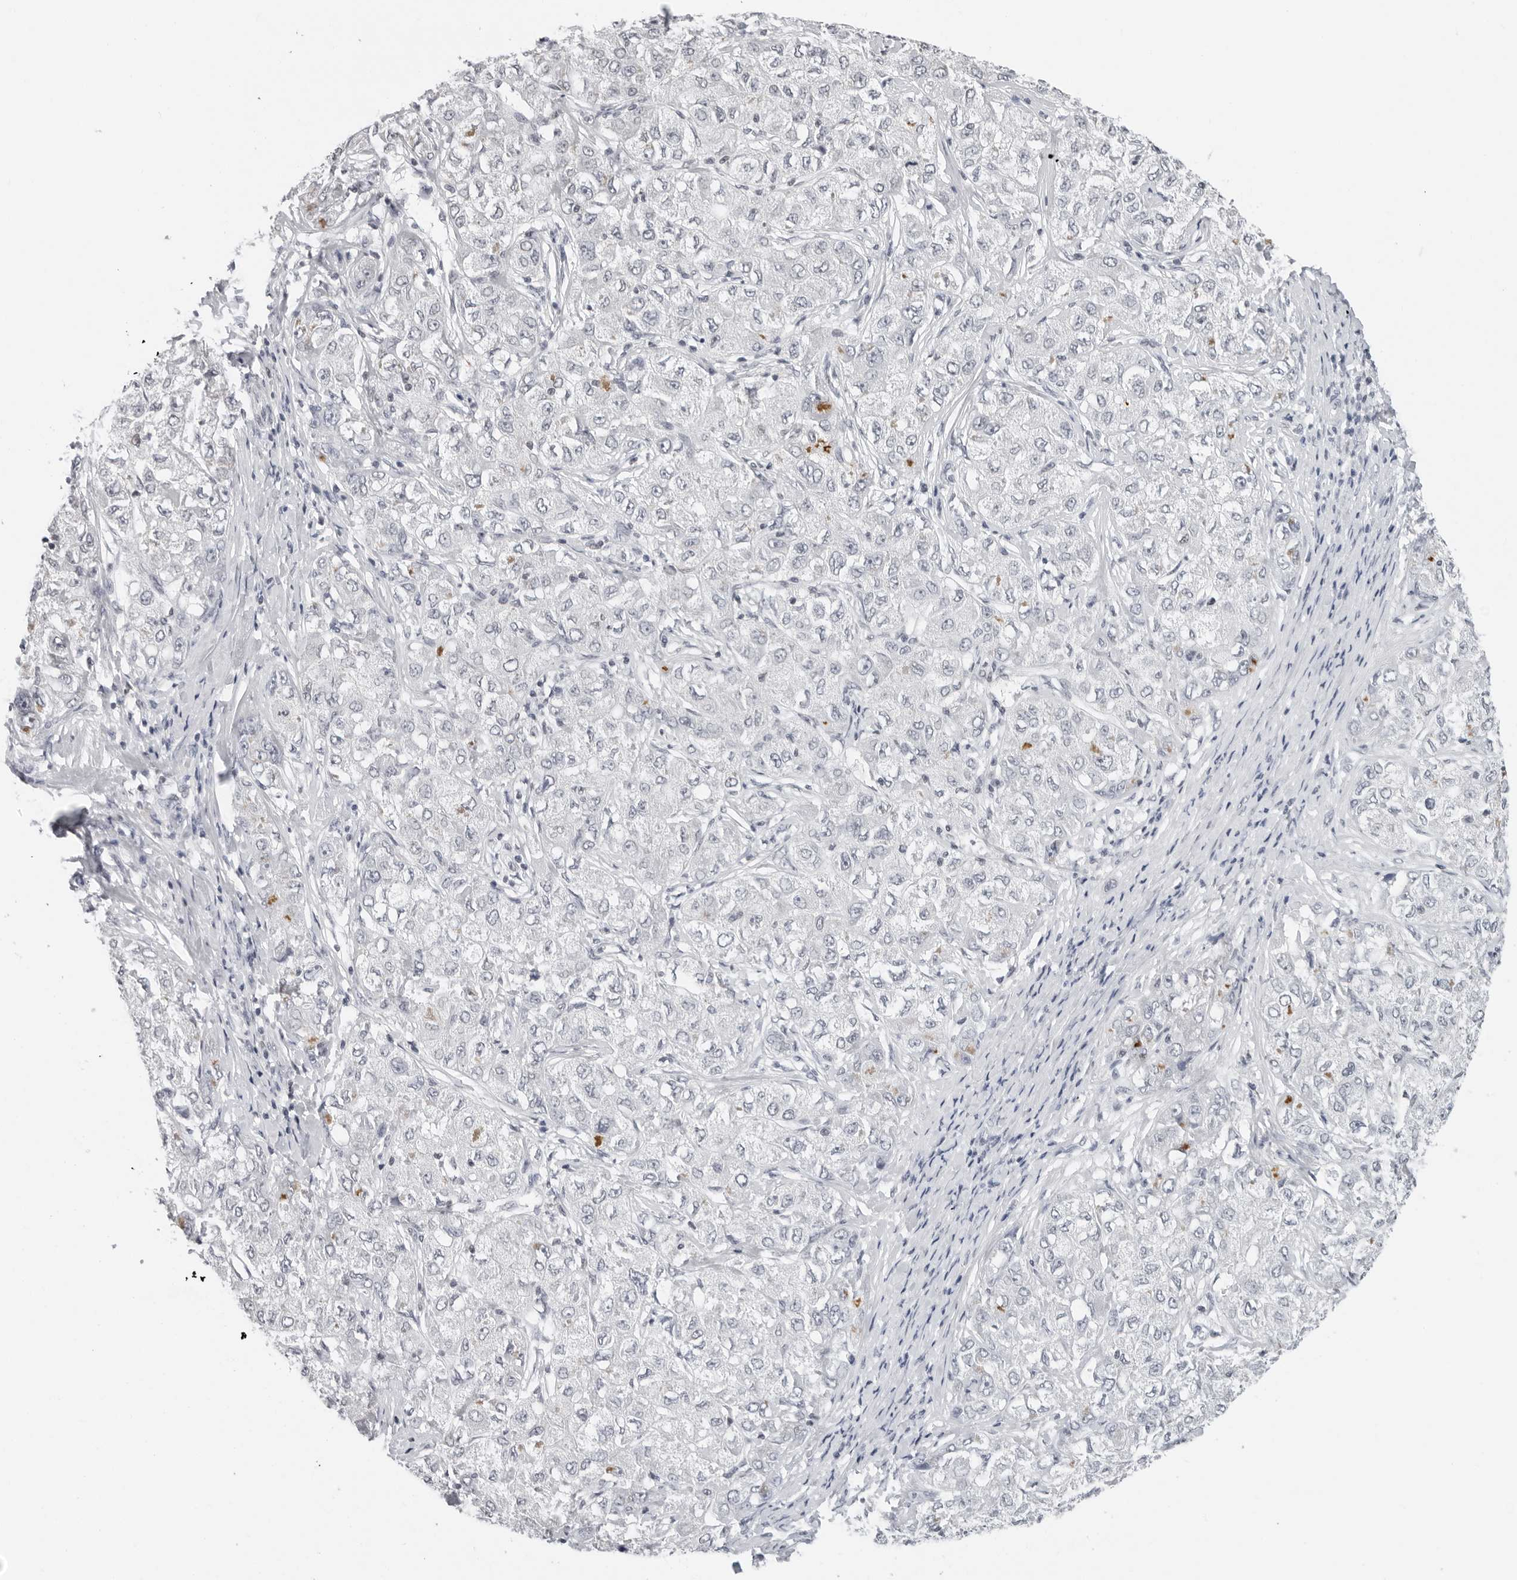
{"staining": {"intensity": "negative", "quantity": "none", "location": "none"}, "tissue": "liver cancer", "cell_type": "Tumor cells", "image_type": "cancer", "snomed": [{"axis": "morphology", "description": "Carcinoma, Hepatocellular, NOS"}, {"axis": "topography", "description": "Liver"}], "caption": "DAB immunohistochemical staining of human liver cancer (hepatocellular carcinoma) displays no significant positivity in tumor cells. Nuclei are stained in blue.", "gene": "FLG2", "patient": {"sex": "male", "age": 80}}